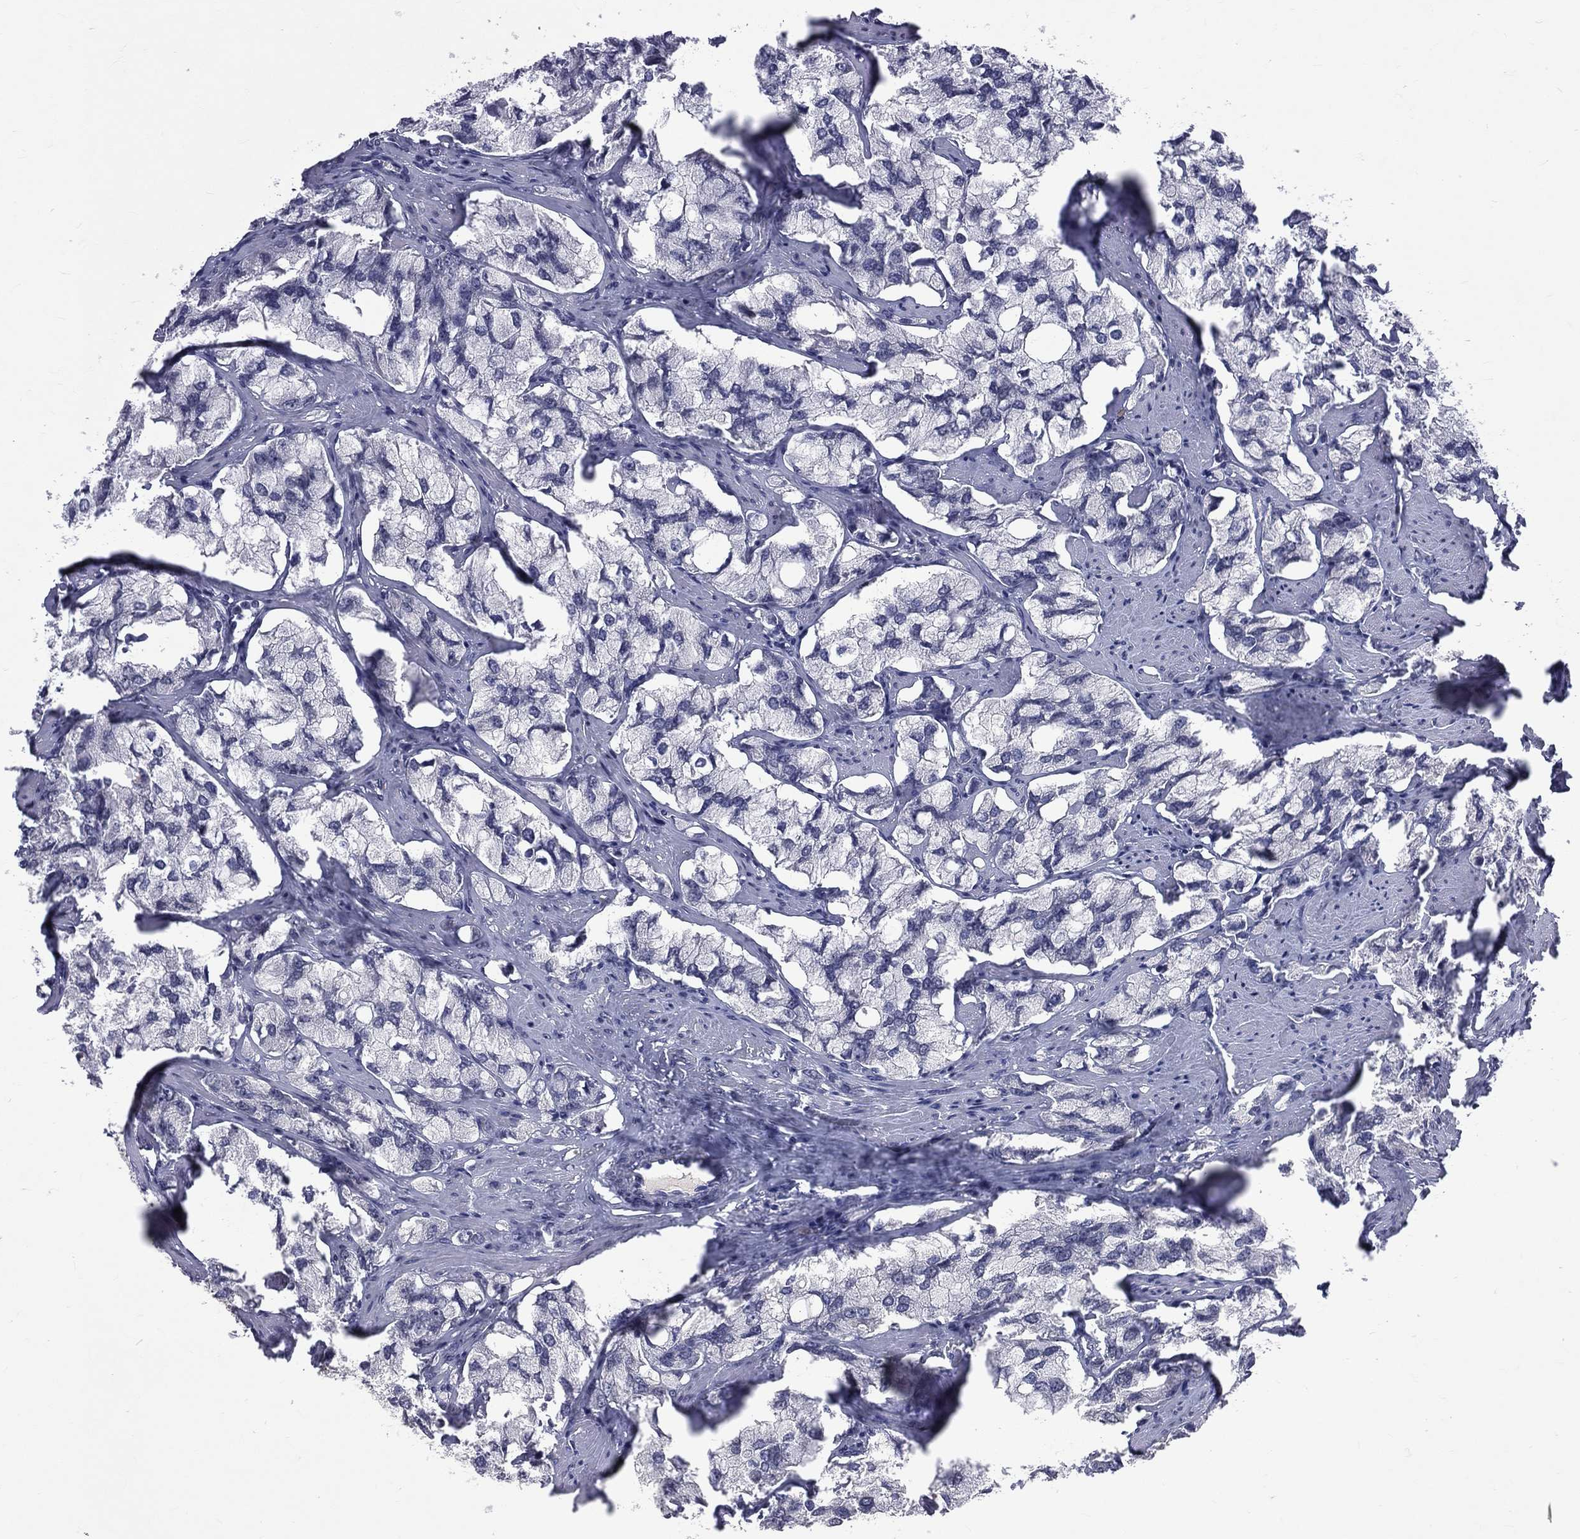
{"staining": {"intensity": "negative", "quantity": "none", "location": "none"}, "tissue": "prostate cancer", "cell_type": "Tumor cells", "image_type": "cancer", "snomed": [{"axis": "morphology", "description": "Adenocarcinoma, NOS"}, {"axis": "topography", "description": "Prostate and seminal vesicle, NOS"}, {"axis": "topography", "description": "Prostate"}], "caption": "An immunohistochemistry (IHC) image of adenocarcinoma (prostate) is shown. There is no staining in tumor cells of adenocarcinoma (prostate).", "gene": "DSG4", "patient": {"sex": "male", "age": 64}}